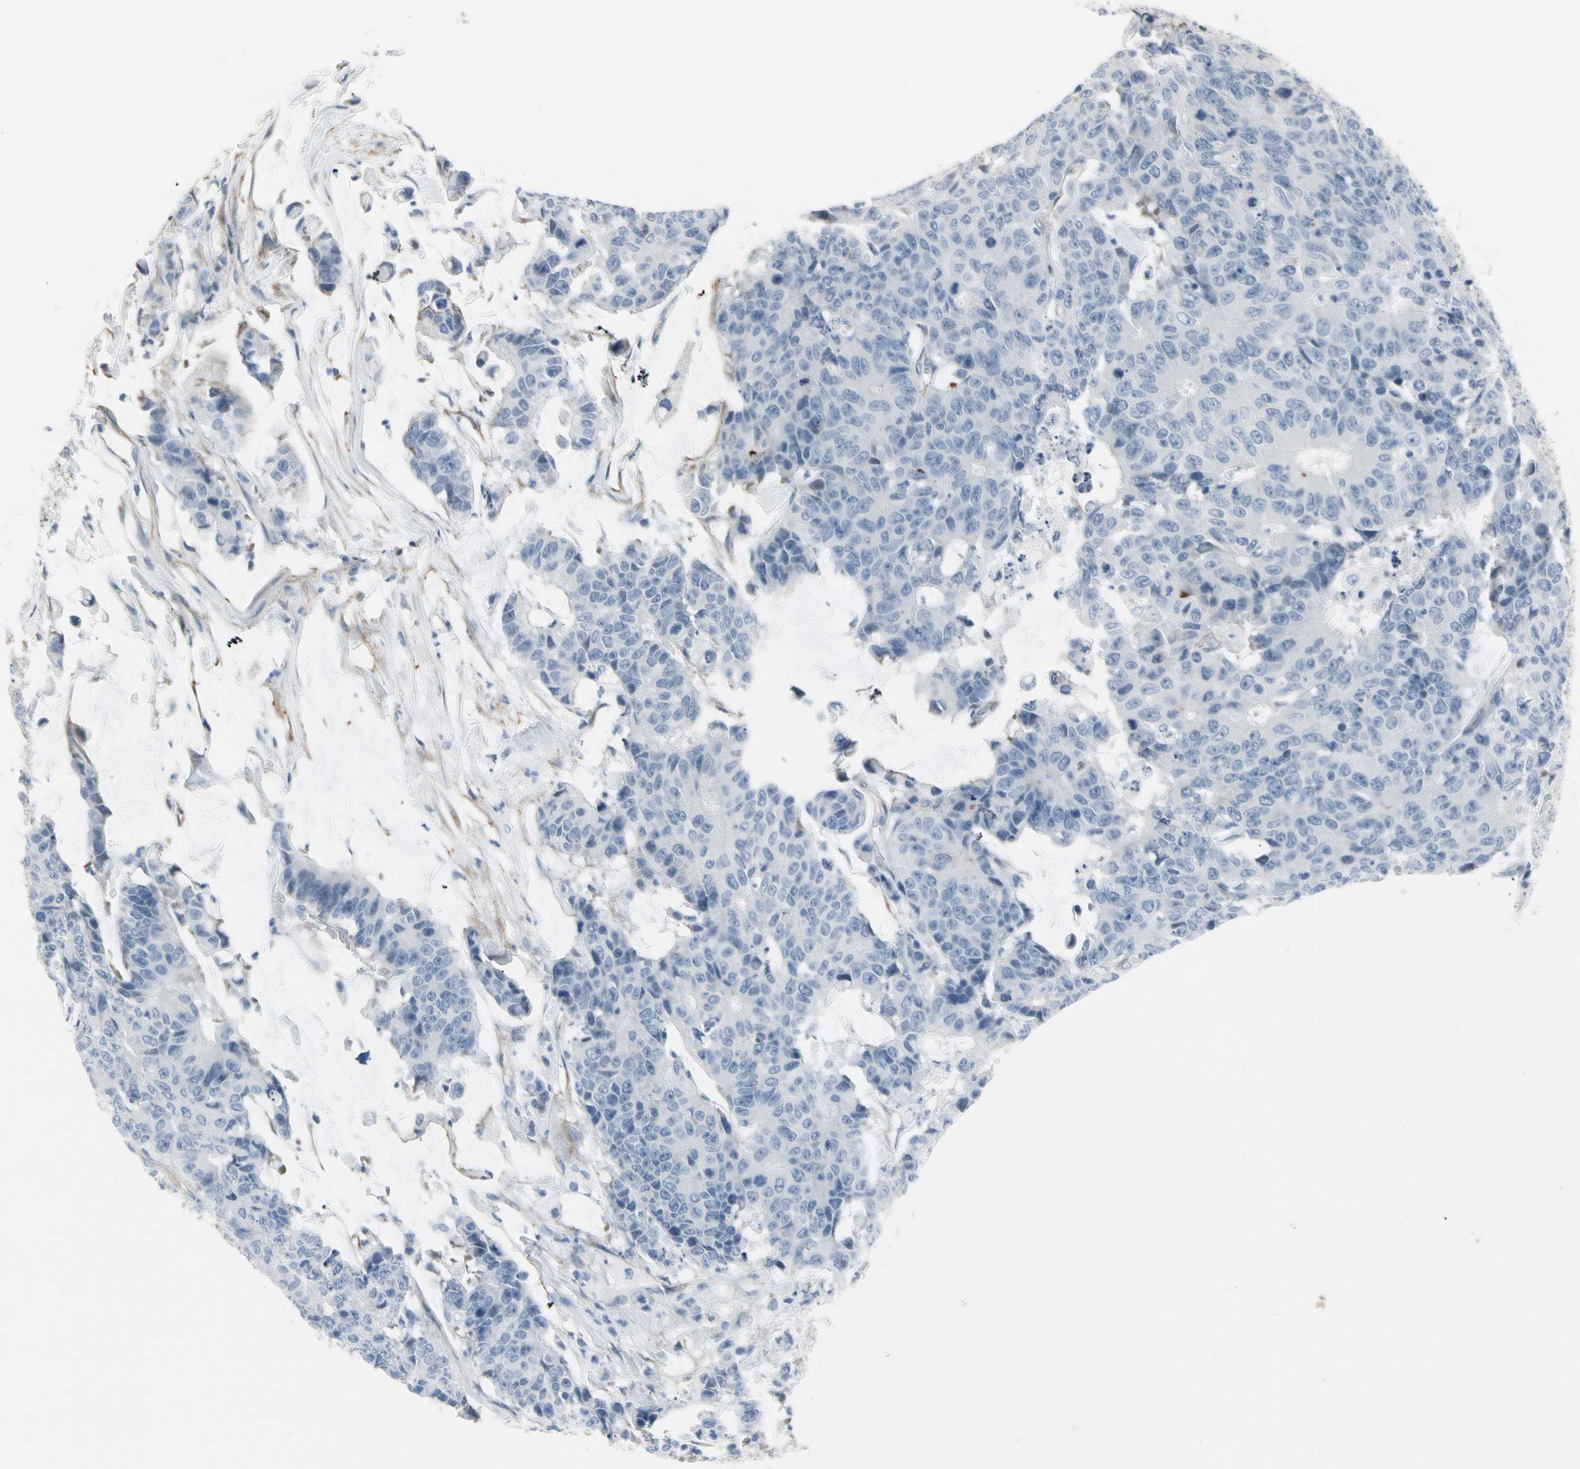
{"staining": {"intensity": "negative", "quantity": "none", "location": "none"}, "tissue": "colorectal cancer", "cell_type": "Tumor cells", "image_type": "cancer", "snomed": [{"axis": "morphology", "description": "Adenocarcinoma, NOS"}, {"axis": "topography", "description": "Colon"}], "caption": "Adenocarcinoma (colorectal) was stained to show a protein in brown. There is no significant positivity in tumor cells.", "gene": "PIGR", "patient": {"sex": "female", "age": 86}}